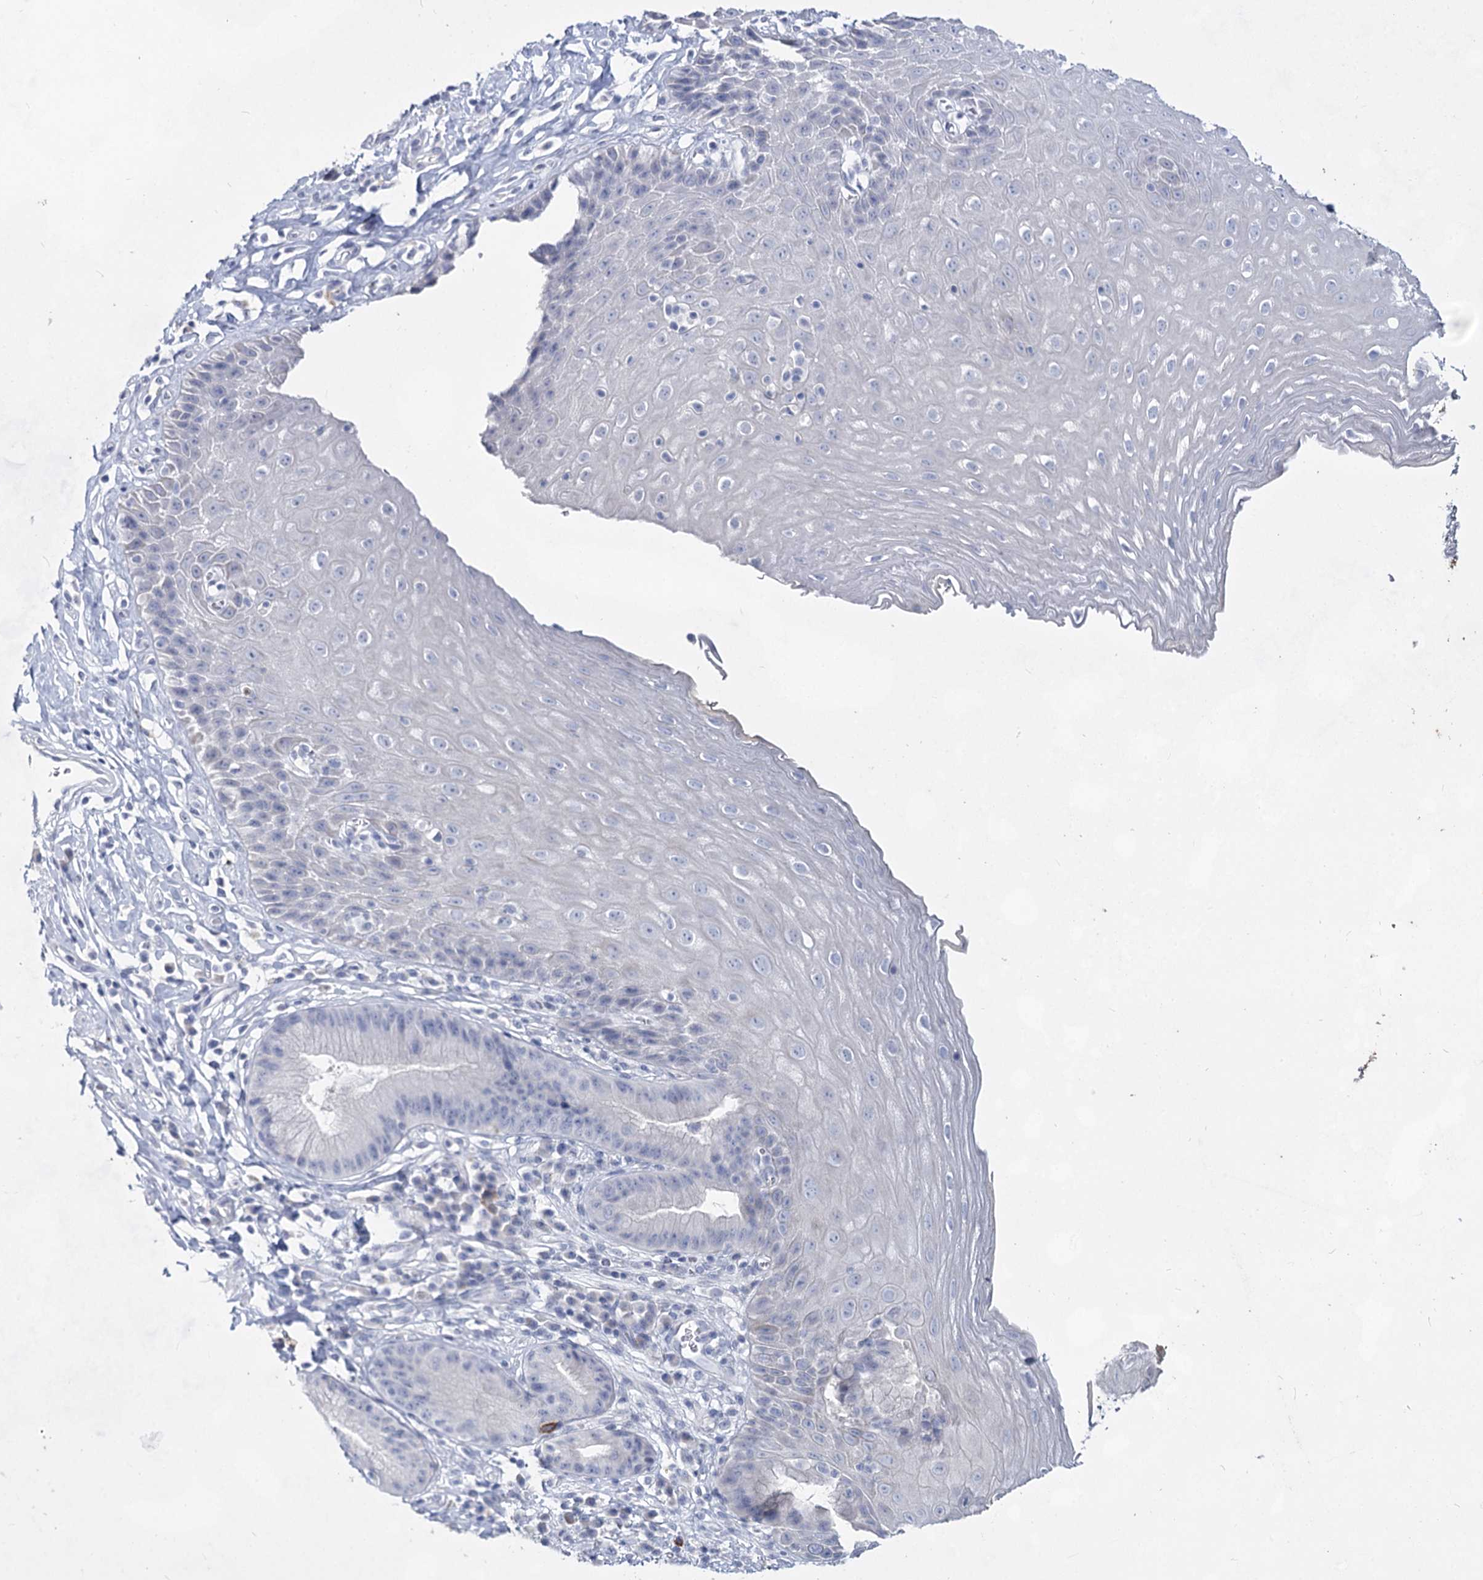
{"staining": {"intensity": "negative", "quantity": "none", "location": "none"}, "tissue": "esophagus", "cell_type": "Squamous epithelial cells", "image_type": "normal", "snomed": [{"axis": "morphology", "description": "Normal tissue, NOS"}, {"axis": "topography", "description": "Esophagus"}], "caption": "Photomicrograph shows no protein positivity in squamous epithelial cells of normal esophagus.", "gene": "CCDC73", "patient": {"sex": "female", "age": 61}}